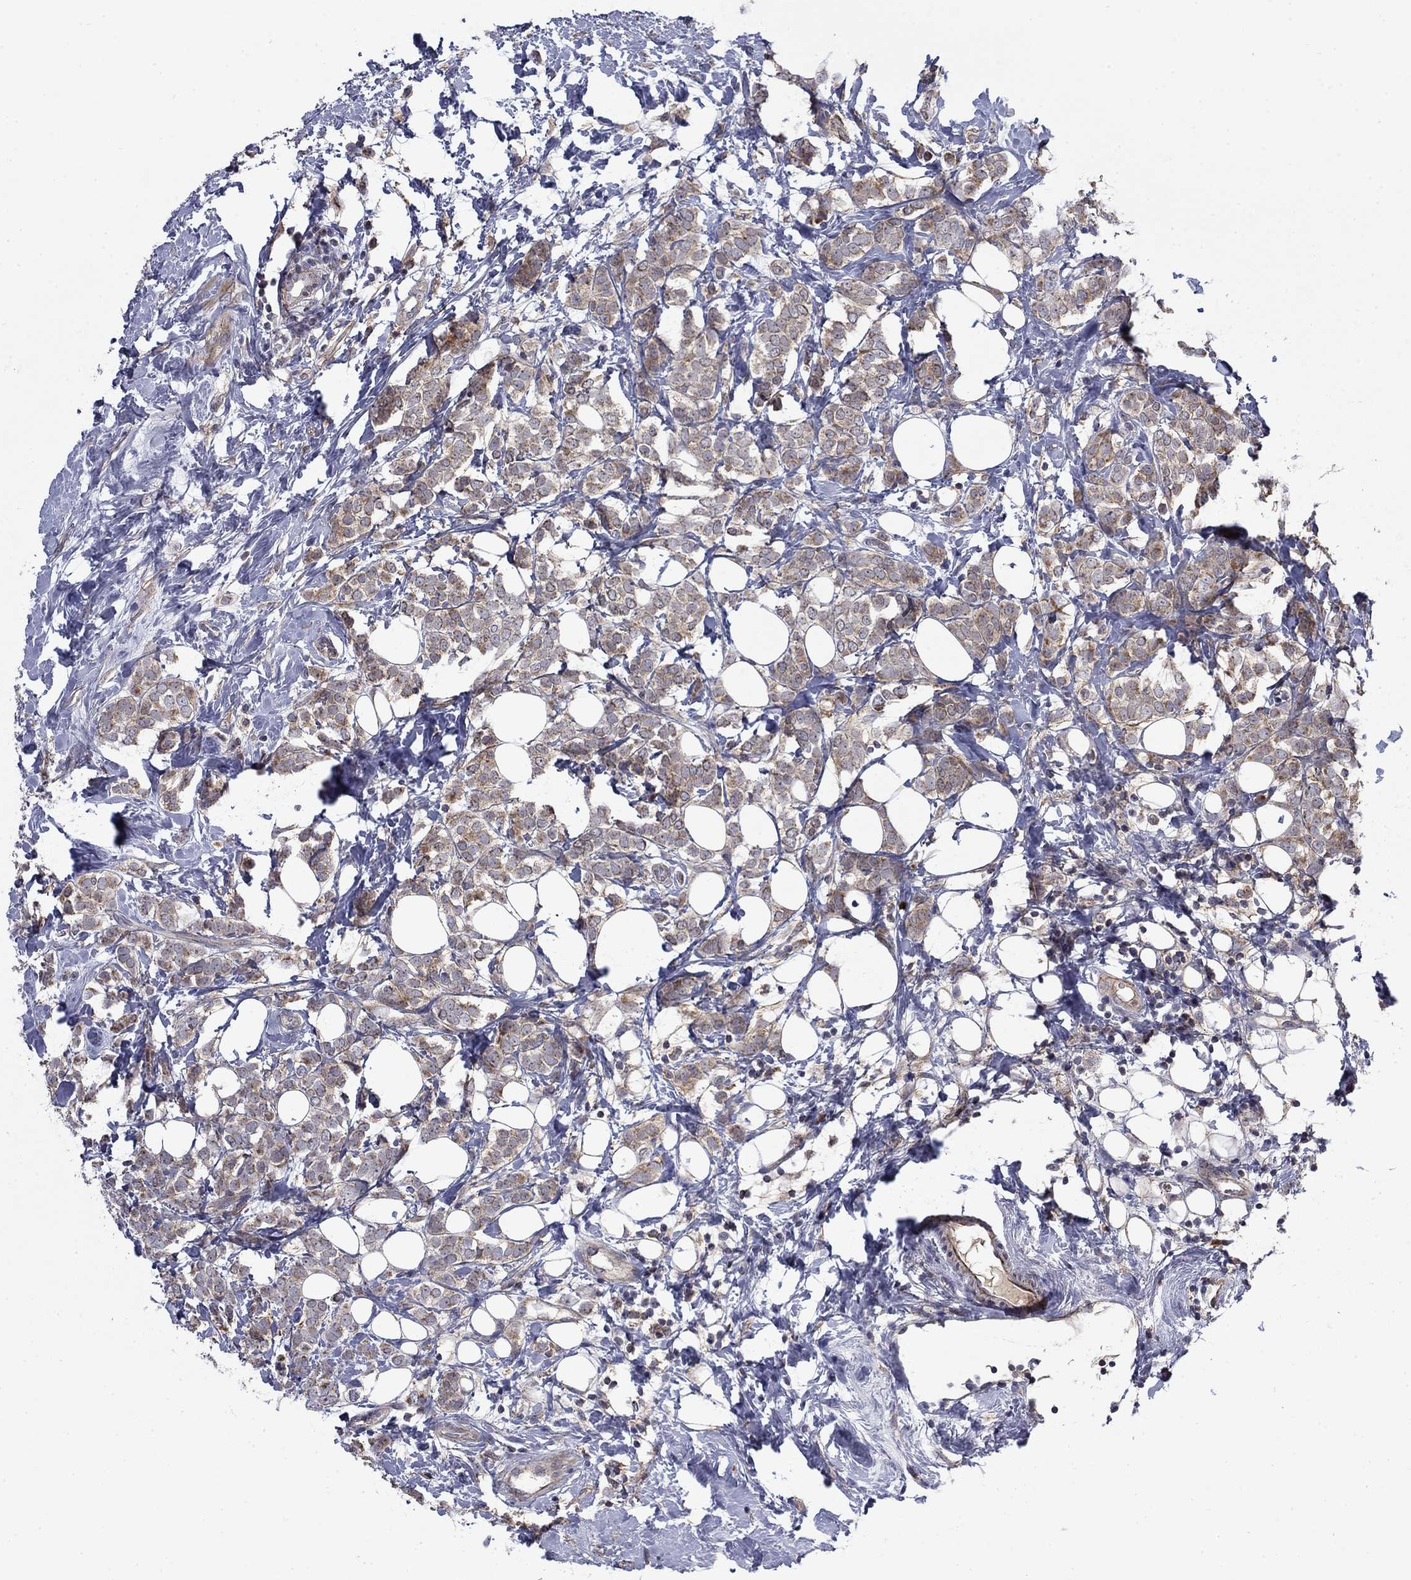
{"staining": {"intensity": "weak", "quantity": "25%-75%", "location": "cytoplasmic/membranous"}, "tissue": "breast cancer", "cell_type": "Tumor cells", "image_type": "cancer", "snomed": [{"axis": "morphology", "description": "Lobular carcinoma"}, {"axis": "topography", "description": "Breast"}], "caption": "Tumor cells exhibit weak cytoplasmic/membranous staining in about 25%-75% of cells in breast cancer. (brown staining indicates protein expression, while blue staining denotes nuclei).", "gene": "DOP1B", "patient": {"sex": "female", "age": 49}}